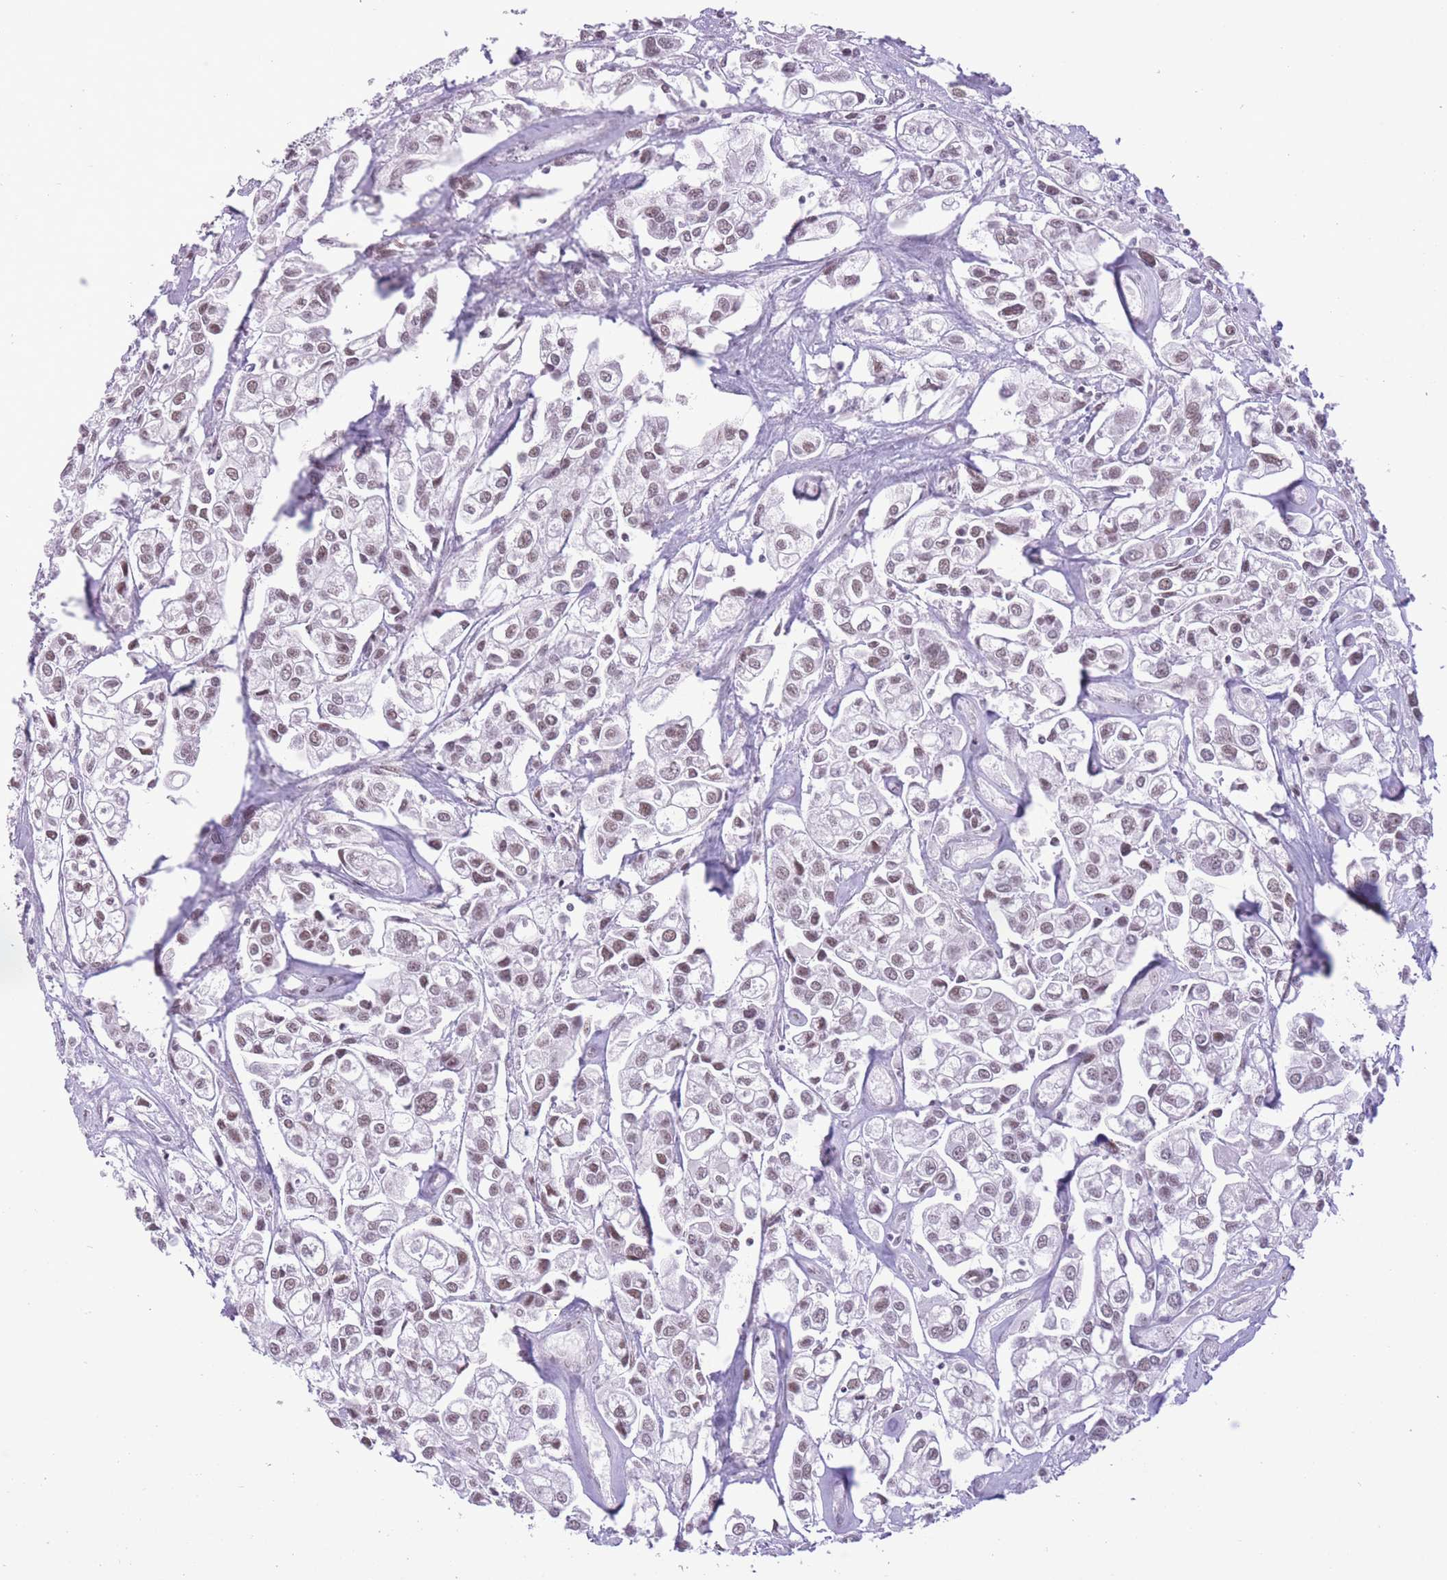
{"staining": {"intensity": "moderate", "quantity": ">75%", "location": "nuclear"}, "tissue": "urothelial cancer", "cell_type": "Tumor cells", "image_type": "cancer", "snomed": [{"axis": "morphology", "description": "Urothelial carcinoma, High grade"}, {"axis": "topography", "description": "Urinary bladder"}], "caption": "IHC staining of urothelial cancer, which exhibits medium levels of moderate nuclear staining in about >75% of tumor cells indicating moderate nuclear protein expression. The staining was performed using DAB (brown) for protein detection and nuclei were counterstained in hematoxylin (blue).", "gene": "ZBED5", "patient": {"sex": "male", "age": 67}}